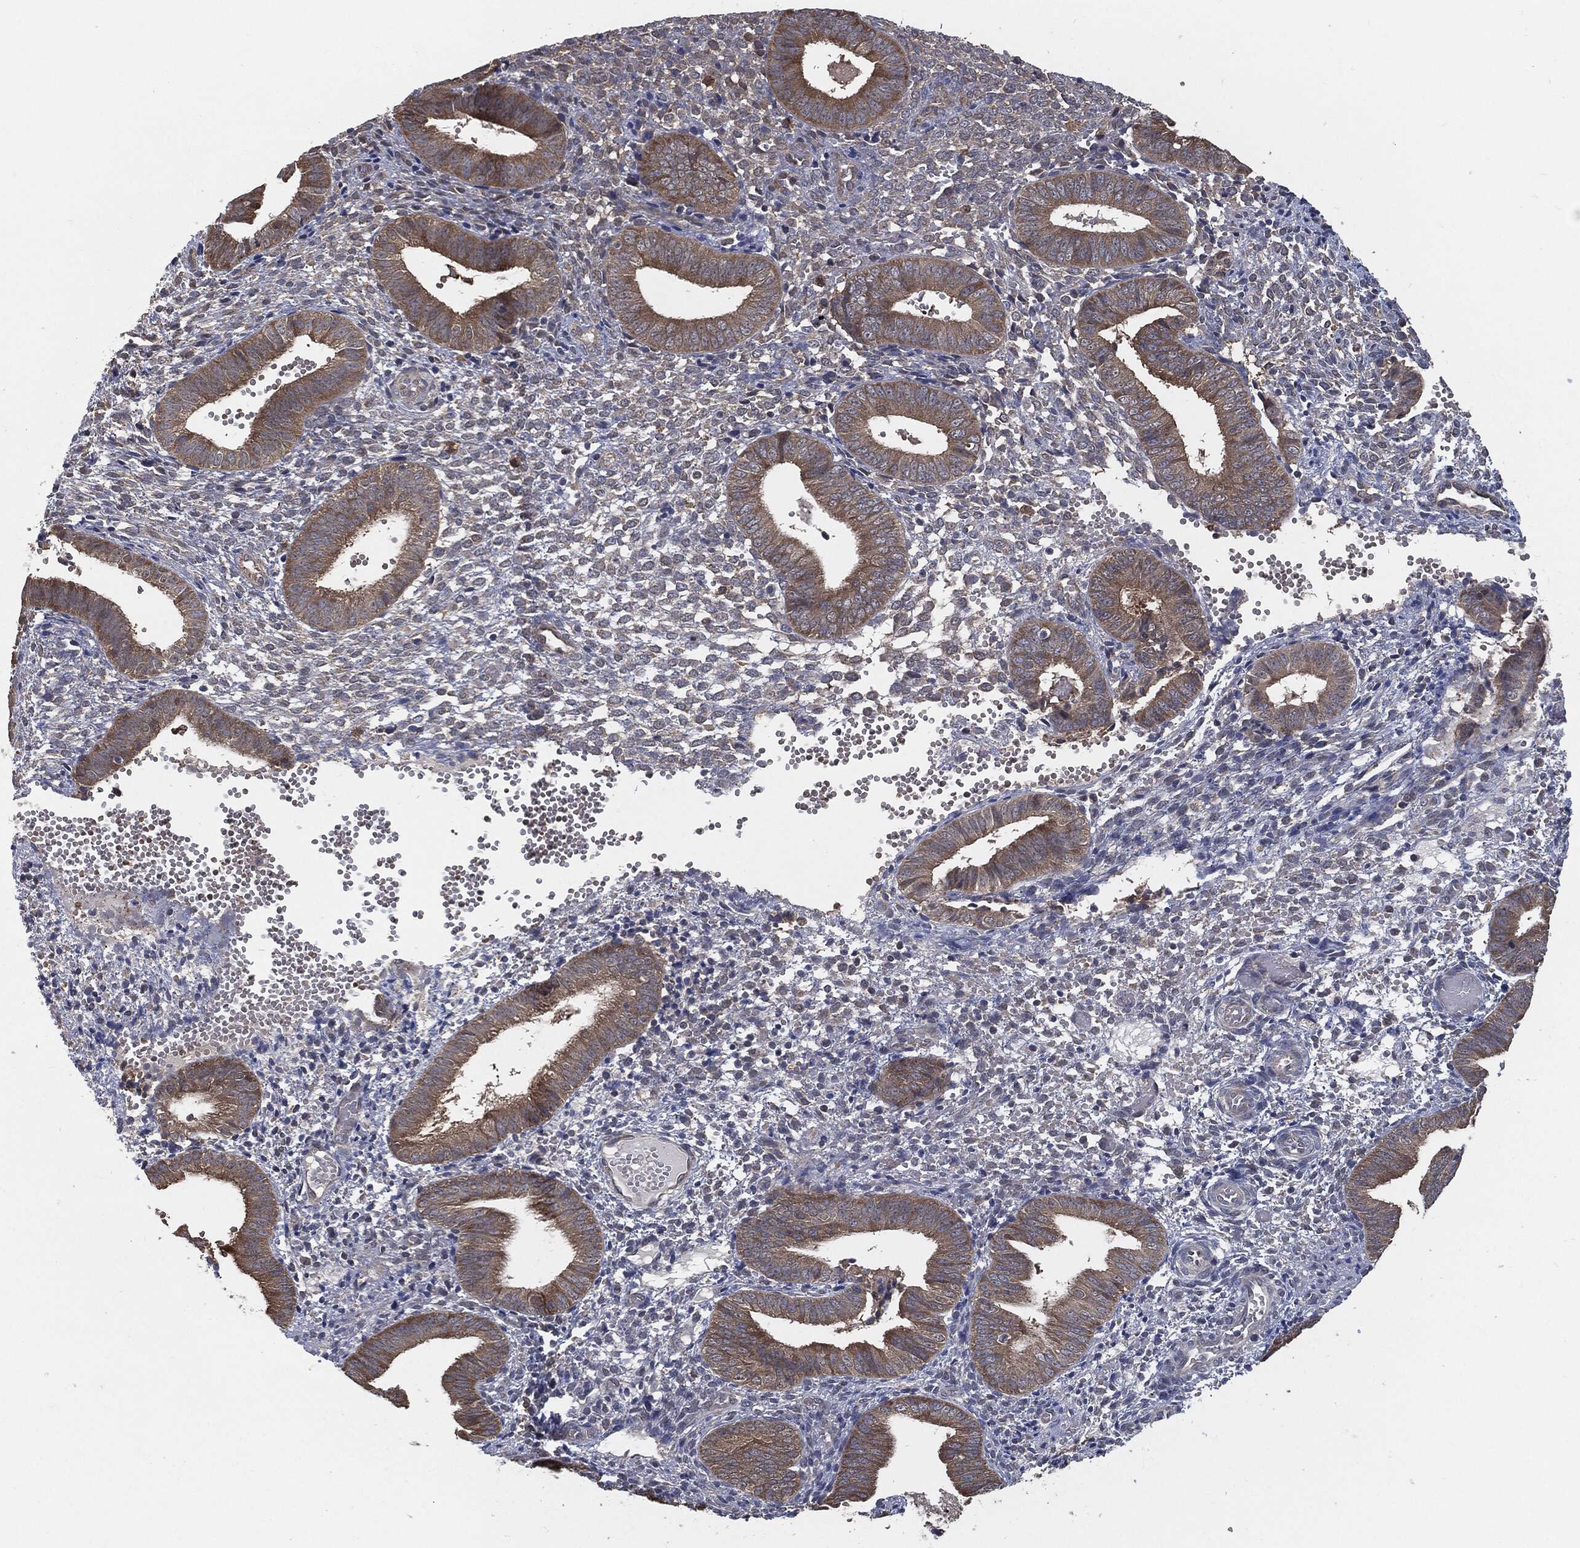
{"staining": {"intensity": "moderate", "quantity": "<25%", "location": "cytoplasmic/membranous"}, "tissue": "endometrium", "cell_type": "Cells in endometrial stroma", "image_type": "normal", "snomed": [{"axis": "morphology", "description": "Normal tissue, NOS"}, {"axis": "topography", "description": "Endometrium"}], "caption": "Immunohistochemical staining of unremarkable endometrium exhibits moderate cytoplasmic/membranous protein expression in approximately <25% of cells in endometrial stroma. (brown staining indicates protein expression, while blue staining denotes nuclei).", "gene": "PRDX4", "patient": {"sex": "female", "age": 42}}